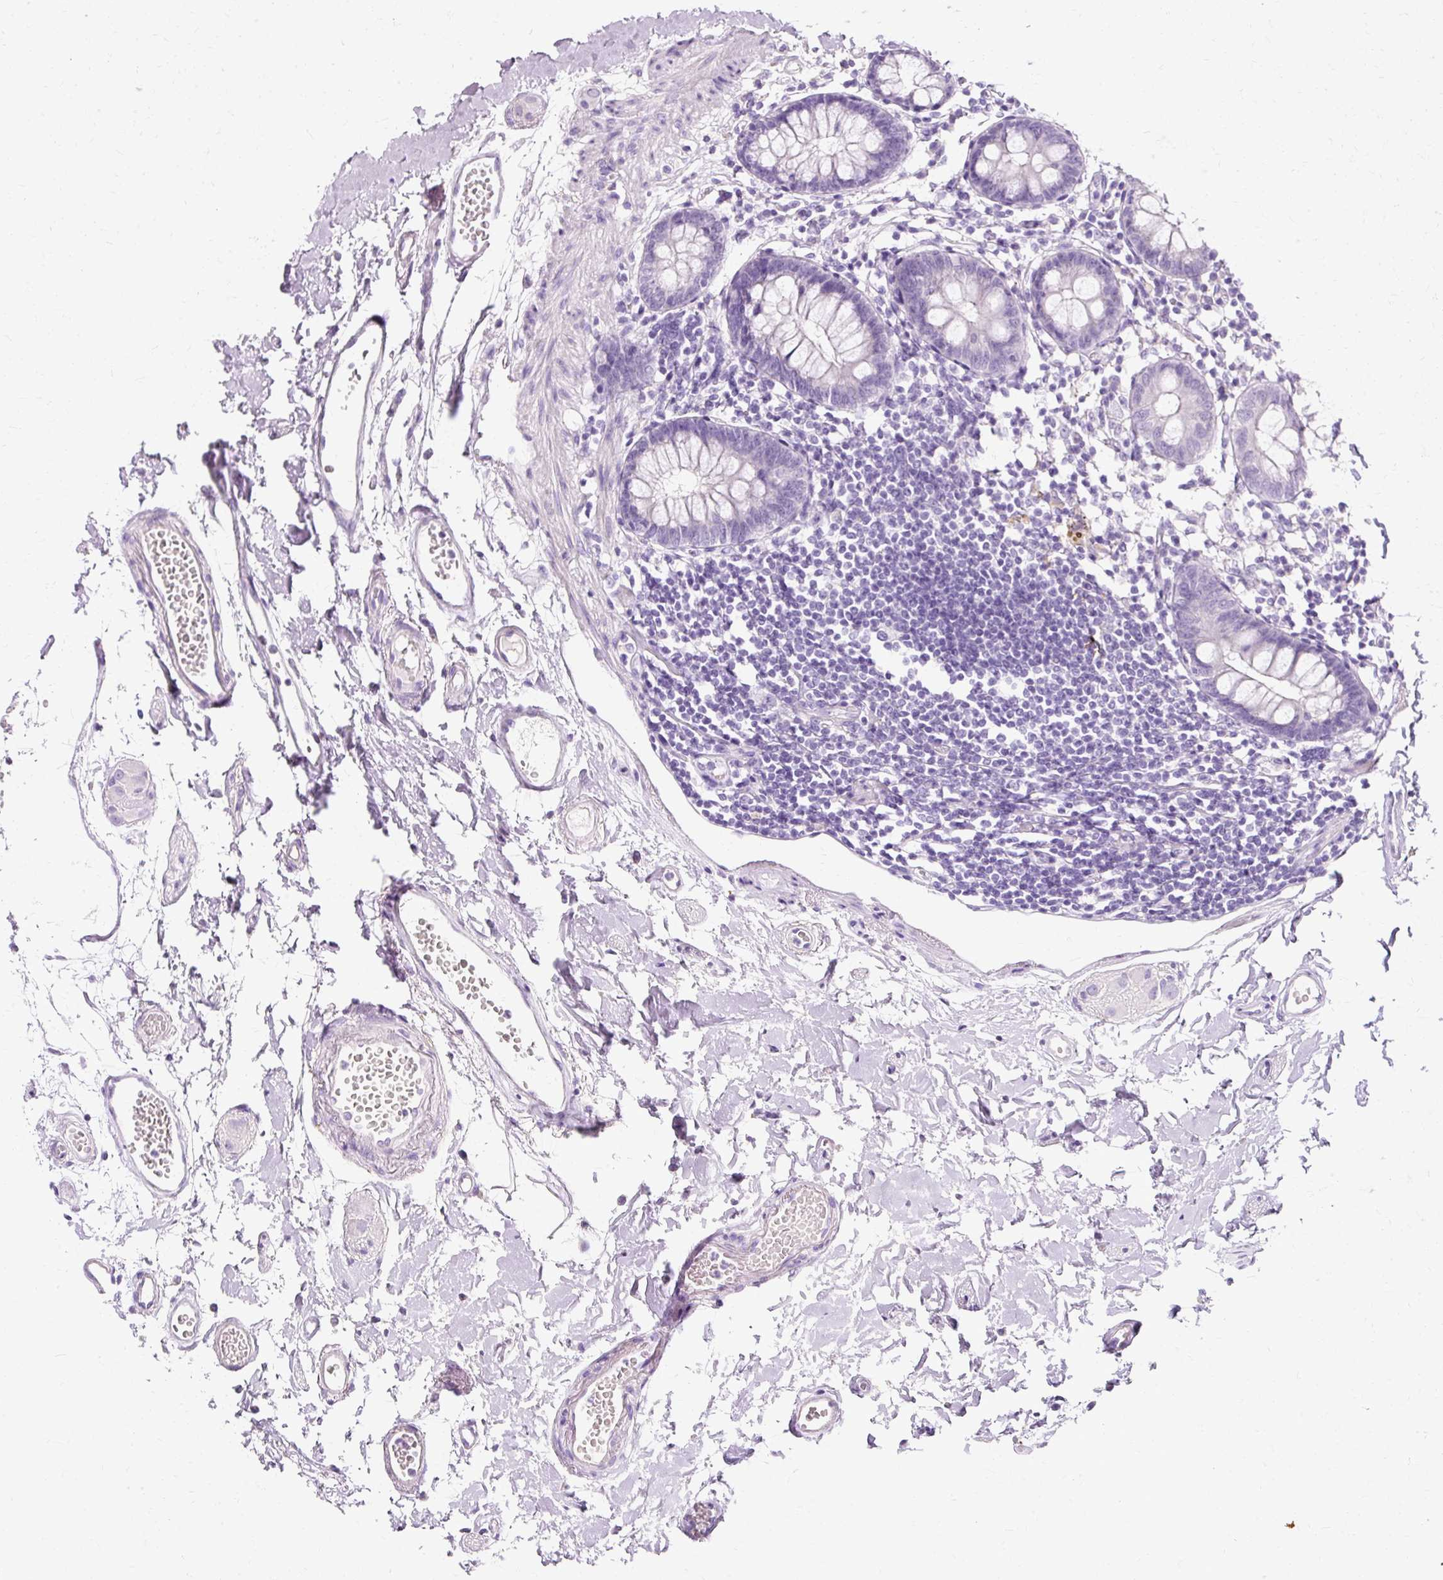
{"staining": {"intensity": "negative", "quantity": "none", "location": "none"}, "tissue": "colon", "cell_type": "Endothelial cells", "image_type": "normal", "snomed": [{"axis": "morphology", "description": "Normal tissue, NOS"}, {"axis": "topography", "description": "Colon"}], "caption": "Colon stained for a protein using IHC reveals no positivity endothelial cells.", "gene": "CLDN25", "patient": {"sex": "female", "age": 84}}